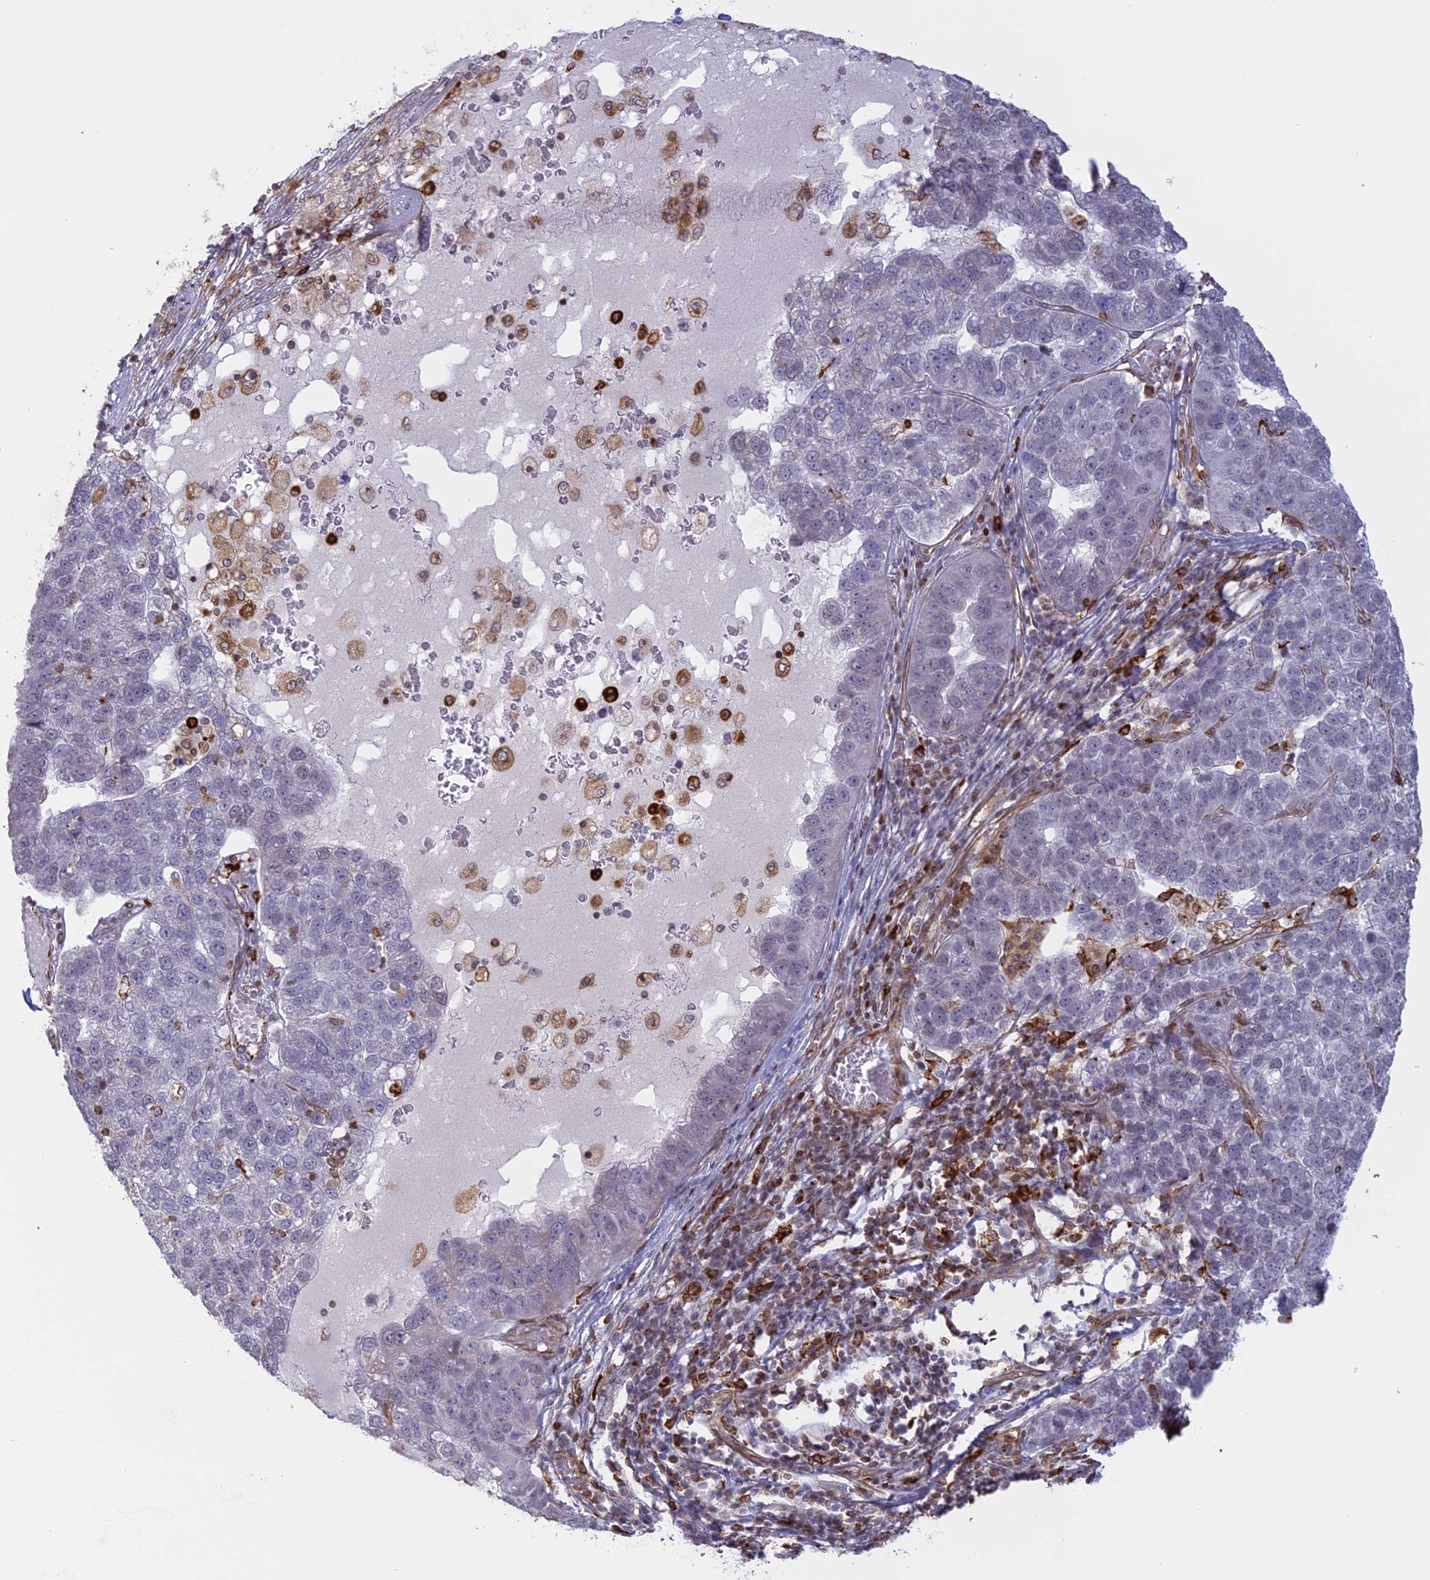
{"staining": {"intensity": "negative", "quantity": "none", "location": "none"}, "tissue": "pancreatic cancer", "cell_type": "Tumor cells", "image_type": "cancer", "snomed": [{"axis": "morphology", "description": "Adenocarcinoma, NOS"}, {"axis": "topography", "description": "Pancreas"}], "caption": "A high-resolution micrograph shows IHC staining of adenocarcinoma (pancreatic), which reveals no significant expression in tumor cells.", "gene": "APOBR", "patient": {"sex": "female", "age": 61}}